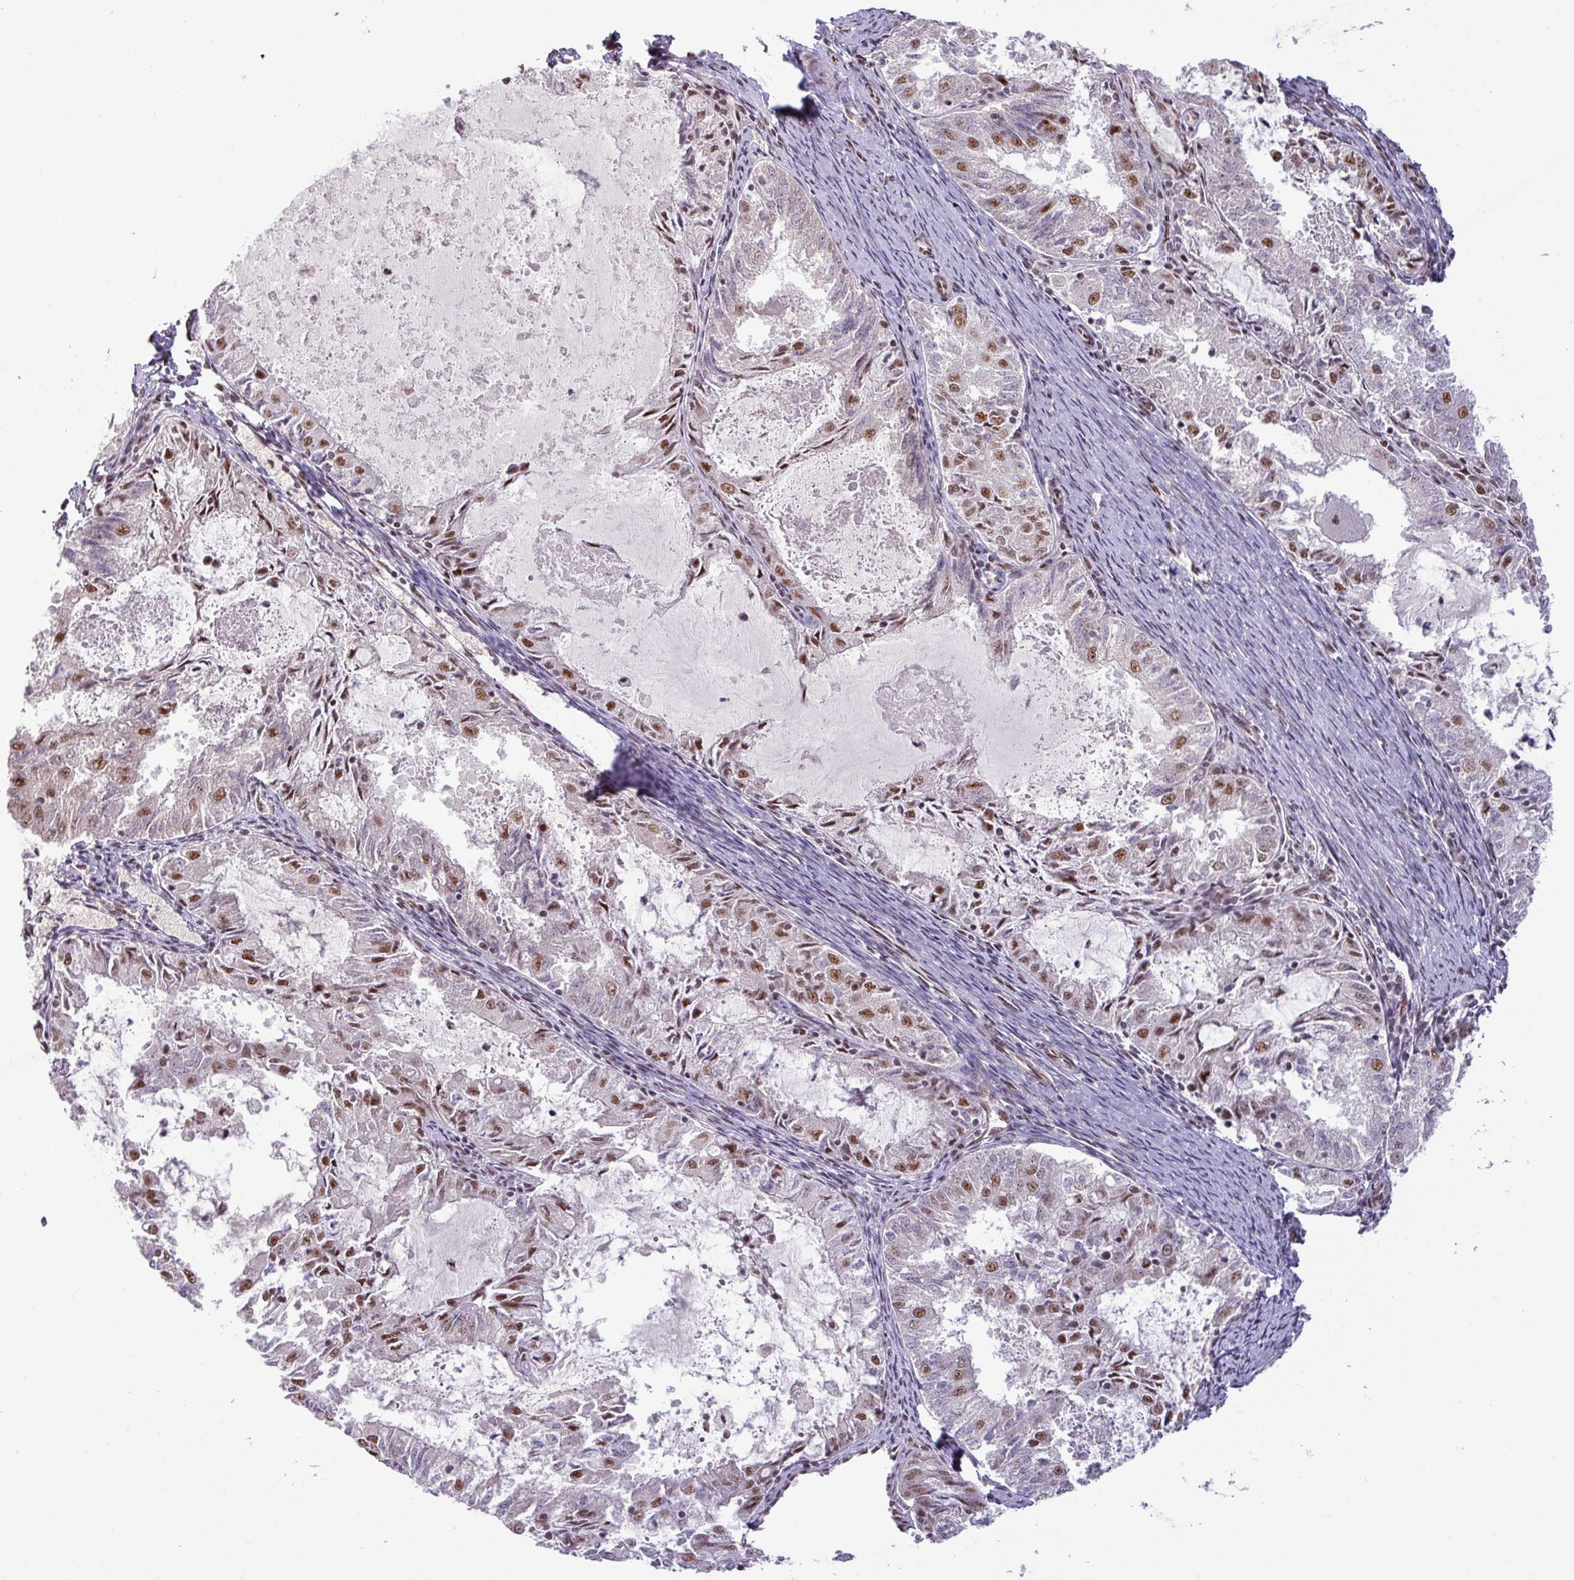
{"staining": {"intensity": "strong", "quantity": "25%-75%", "location": "nuclear"}, "tissue": "endometrial cancer", "cell_type": "Tumor cells", "image_type": "cancer", "snomed": [{"axis": "morphology", "description": "Adenocarcinoma, NOS"}, {"axis": "topography", "description": "Endometrium"}], "caption": "Immunohistochemical staining of endometrial adenocarcinoma exhibits strong nuclear protein positivity in about 25%-75% of tumor cells.", "gene": "PTPN20", "patient": {"sex": "female", "age": 57}}